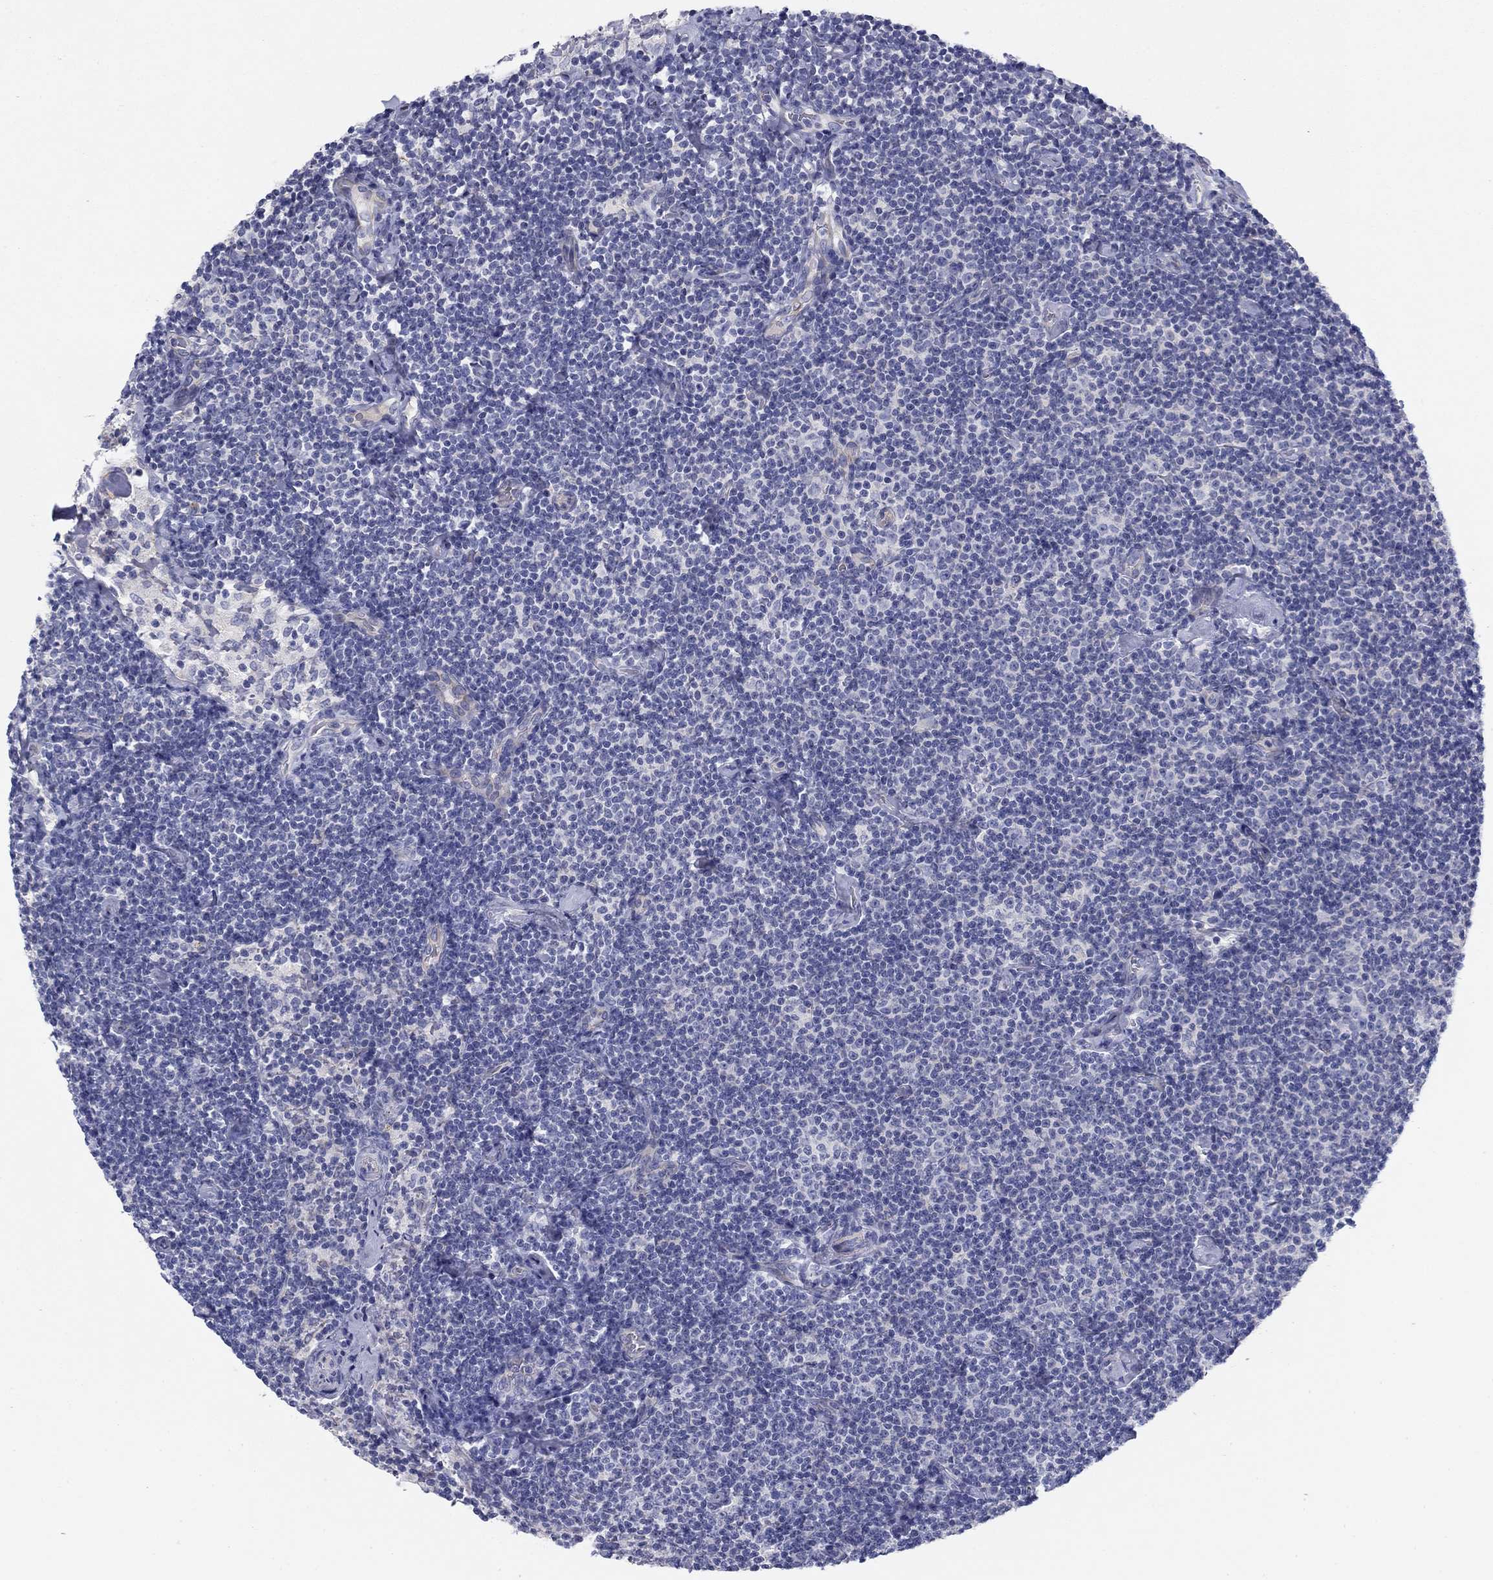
{"staining": {"intensity": "negative", "quantity": "none", "location": "none"}, "tissue": "lymphoma", "cell_type": "Tumor cells", "image_type": "cancer", "snomed": [{"axis": "morphology", "description": "Malignant lymphoma, non-Hodgkin's type, Low grade"}, {"axis": "topography", "description": "Lymph node"}], "caption": "Micrograph shows no protein positivity in tumor cells of malignant lymphoma, non-Hodgkin's type (low-grade) tissue.", "gene": "SEPTIN3", "patient": {"sex": "male", "age": 81}}